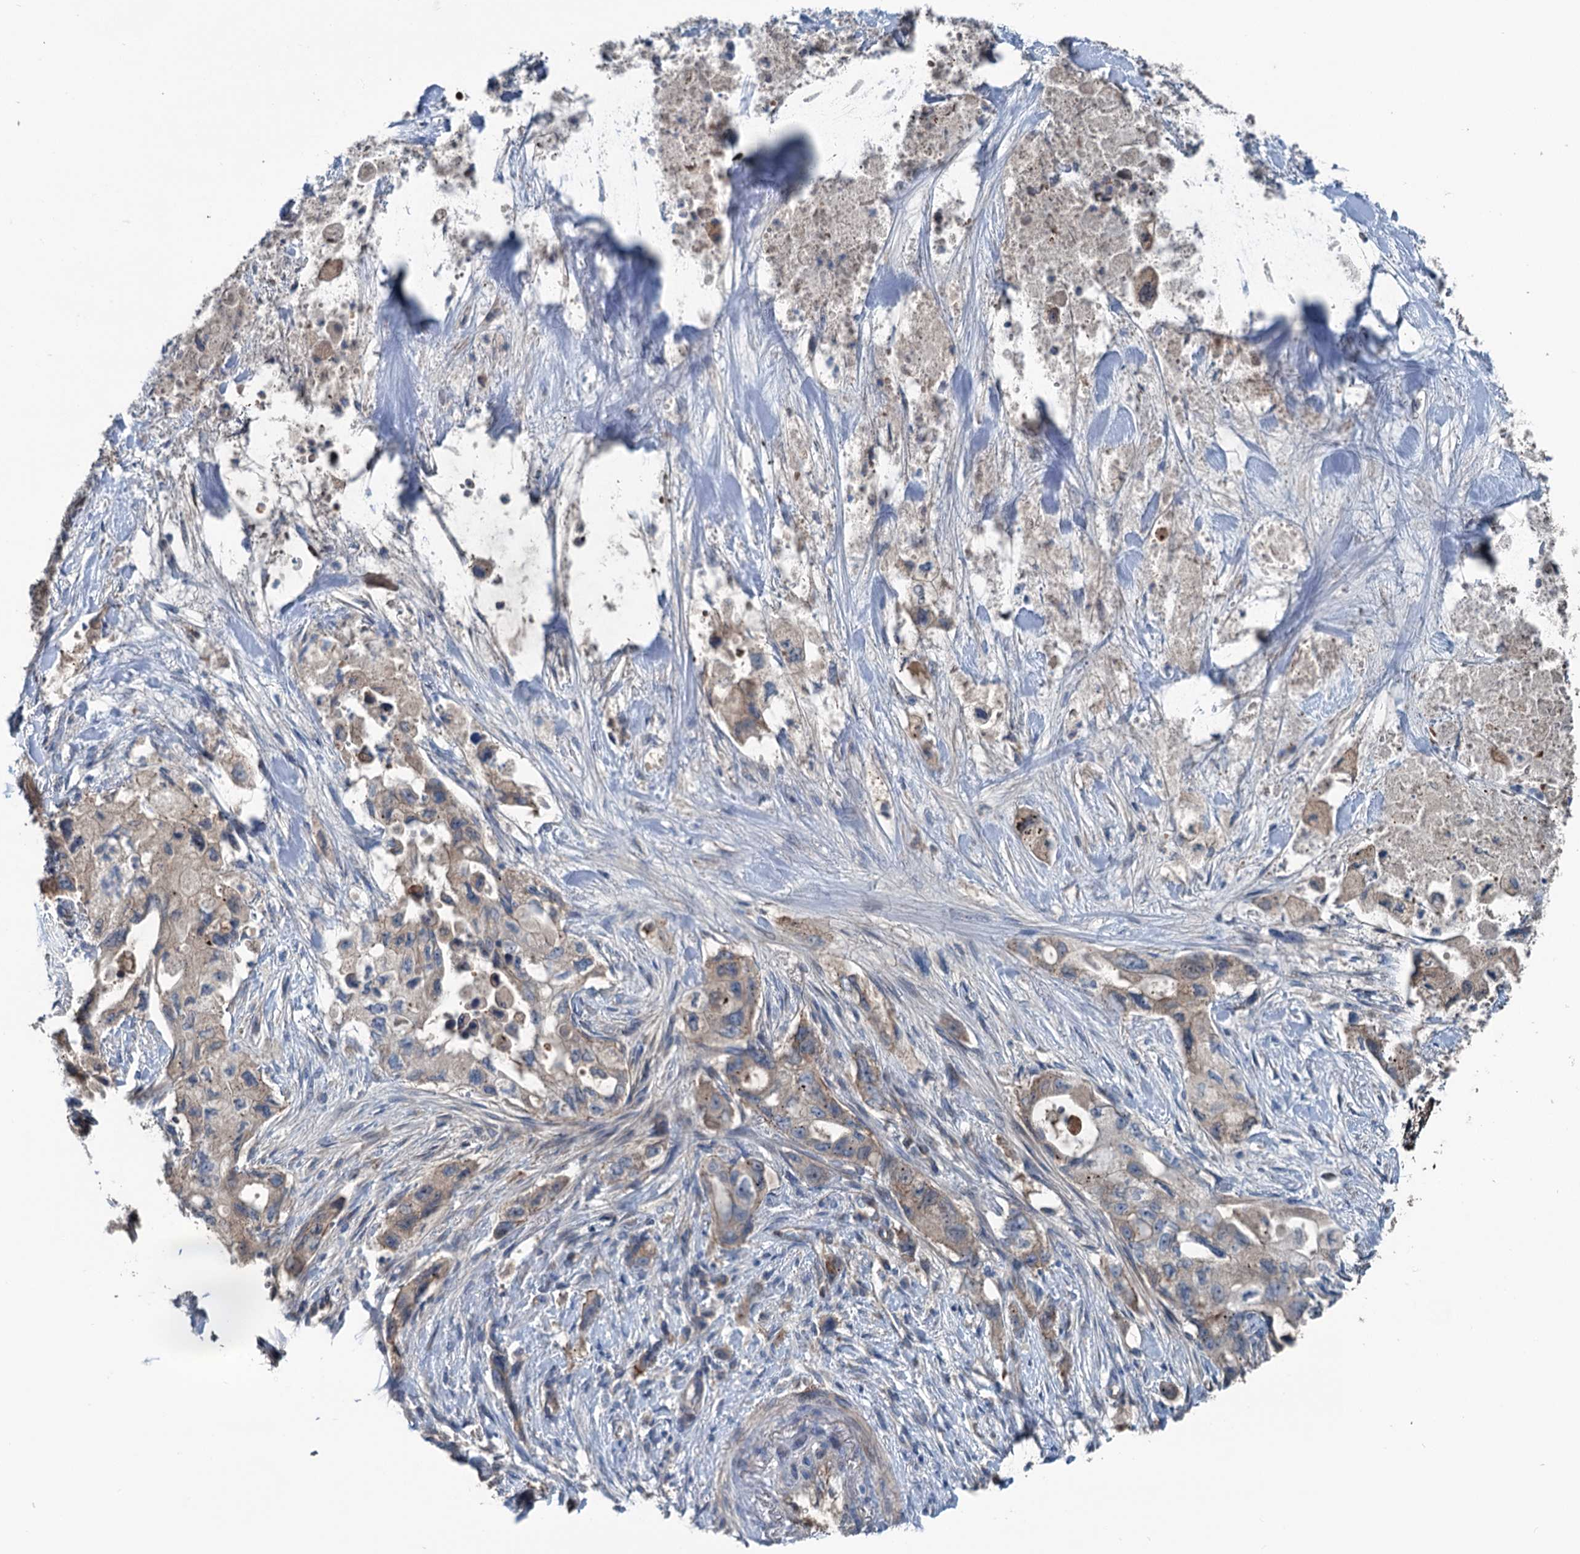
{"staining": {"intensity": "weak", "quantity": ">75%", "location": "cytoplasmic/membranous"}, "tissue": "pancreatic cancer", "cell_type": "Tumor cells", "image_type": "cancer", "snomed": [{"axis": "morphology", "description": "Adenocarcinoma, NOS"}, {"axis": "topography", "description": "Pancreas"}], "caption": "A histopathology image showing weak cytoplasmic/membranous positivity in about >75% of tumor cells in pancreatic cancer (adenocarcinoma), as visualized by brown immunohistochemical staining.", "gene": "TEDC1", "patient": {"sex": "female", "age": 73}}